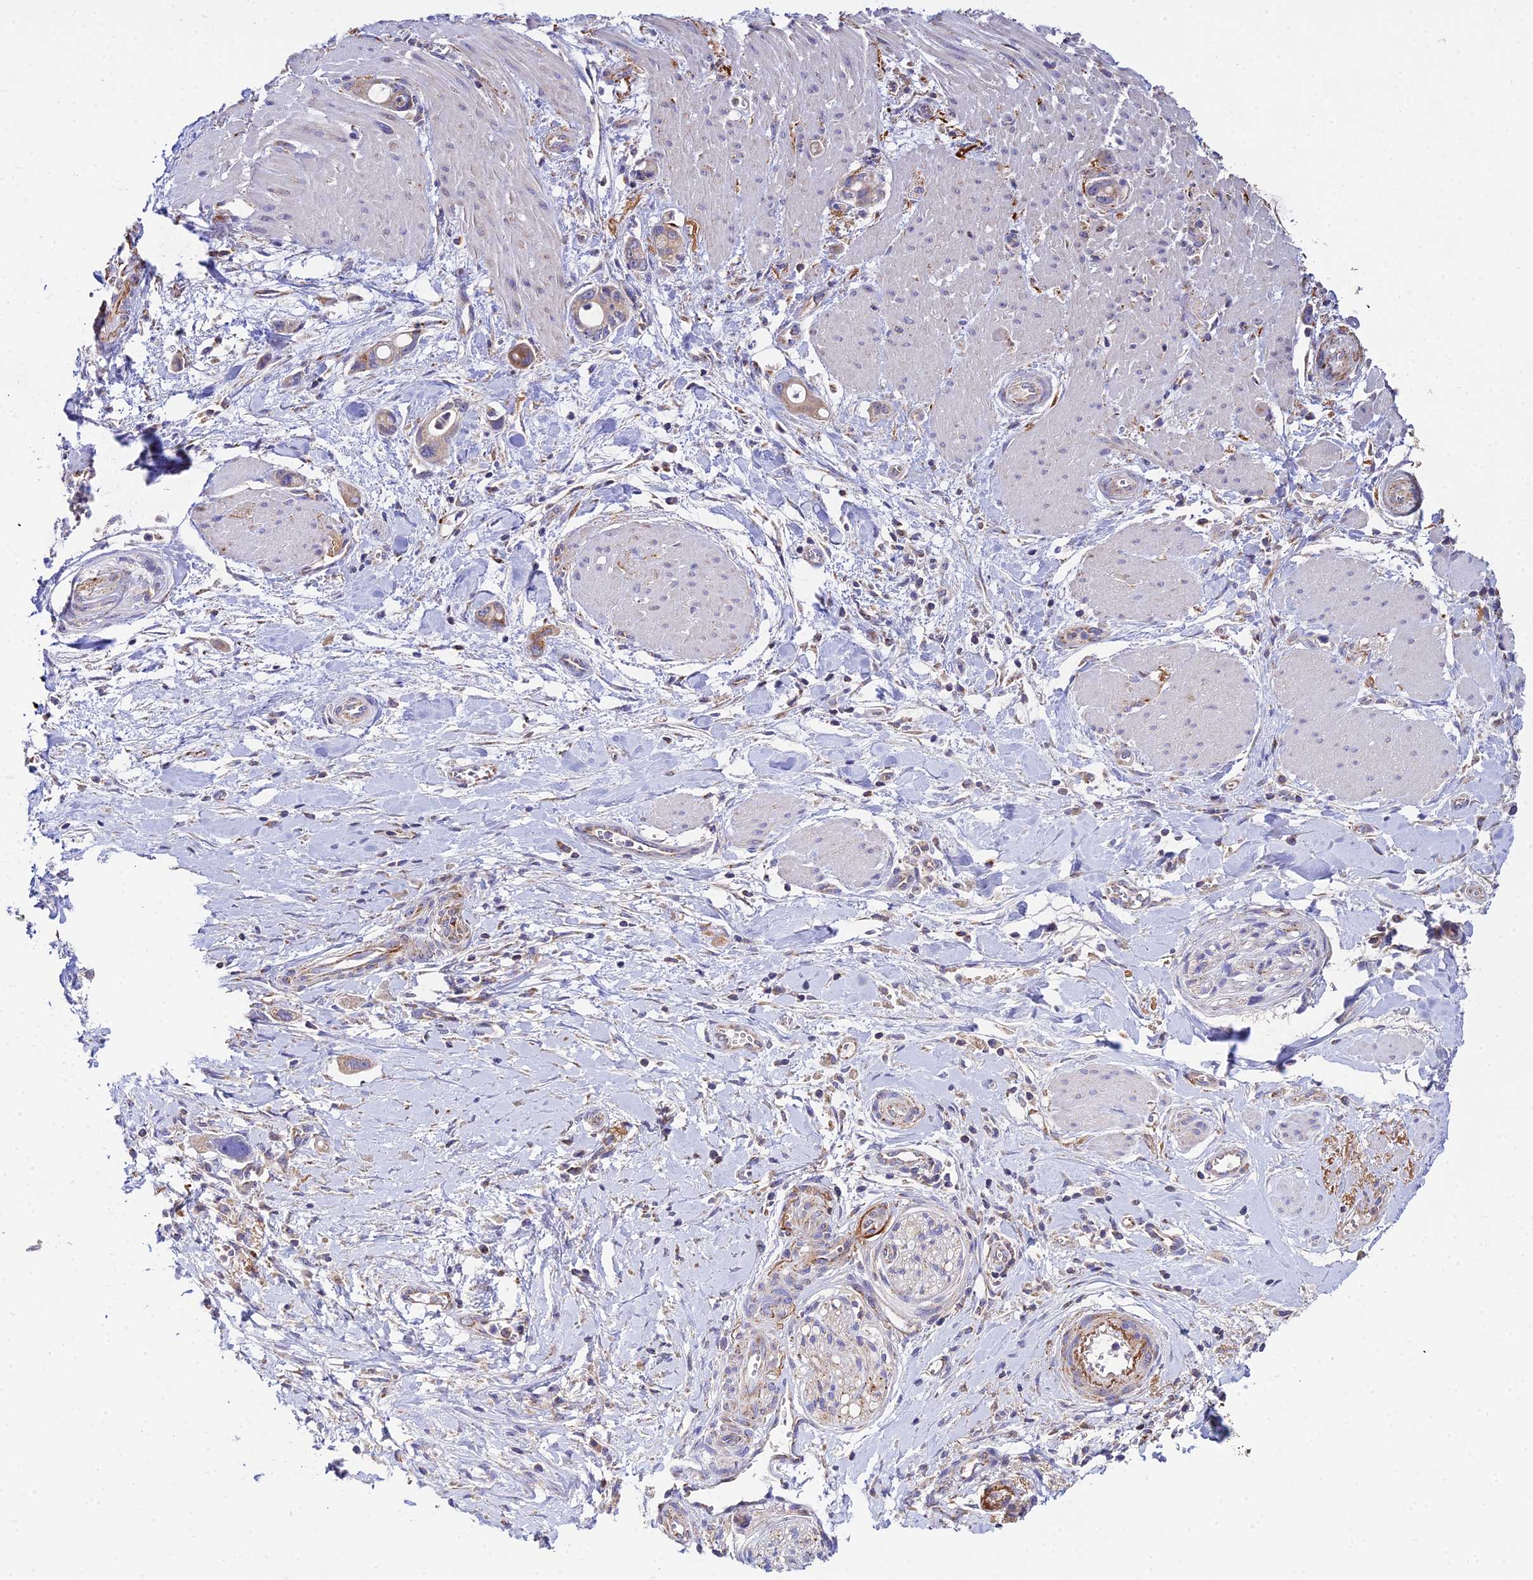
{"staining": {"intensity": "moderate", "quantity": ">75%", "location": "cytoplasmic/membranous"}, "tissue": "pancreatic cancer", "cell_type": "Tumor cells", "image_type": "cancer", "snomed": [{"axis": "morphology", "description": "Adenocarcinoma, NOS"}, {"axis": "topography", "description": "Pancreas"}], "caption": "The histopathology image demonstrates immunohistochemical staining of adenocarcinoma (pancreatic). There is moderate cytoplasmic/membranous expression is seen in about >75% of tumor cells. The staining was performed using DAB (3,3'-diaminobenzidine), with brown indicating positive protein expression. Nuclei are stained blue with hematoxylin.", "gene": "NIPSNAP3A", "patient": {"sex": "male", "age": 68}}